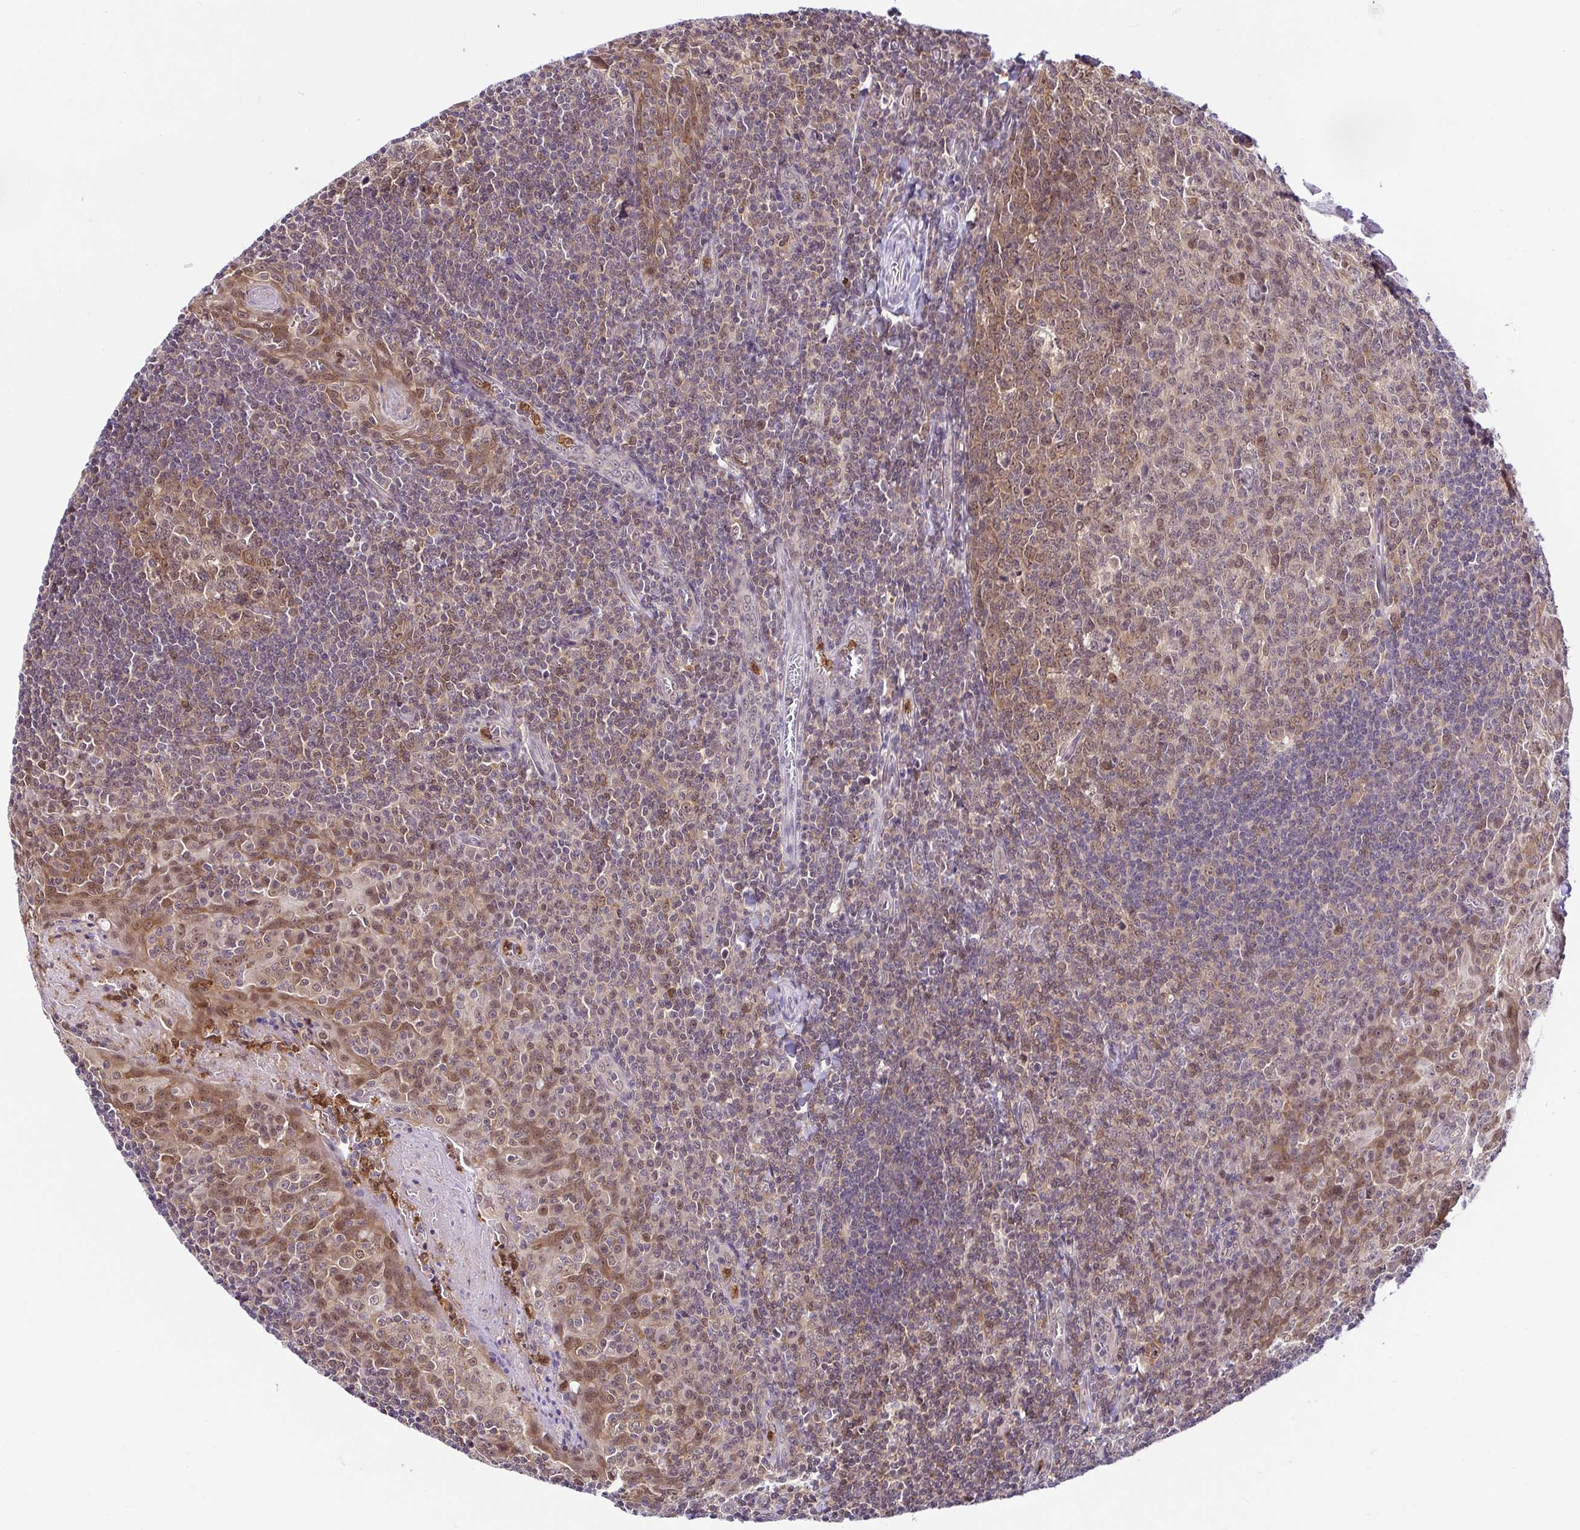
{"staining": {"intensity": "moderate", "quantity": "25%-75%", "location": "nuclear"}, "tissue": "tonsil", "cell_type": "Germinal center cells", "image_type": "normal", "snomed": [{"axis": "morphology", "description": "Normal tissue, NOS"}, {"axis": "topography", "description": "Tonsil"}], "caption": "Immunohistochemistry micrograph of benign human tonsil stained for a protein (brown), which displays medium levels of moderate nuclear positivity in about 25%-75% of germinal center cells.", "gene": "PIN4", "patient": {"sex": "male", "age": 27}}